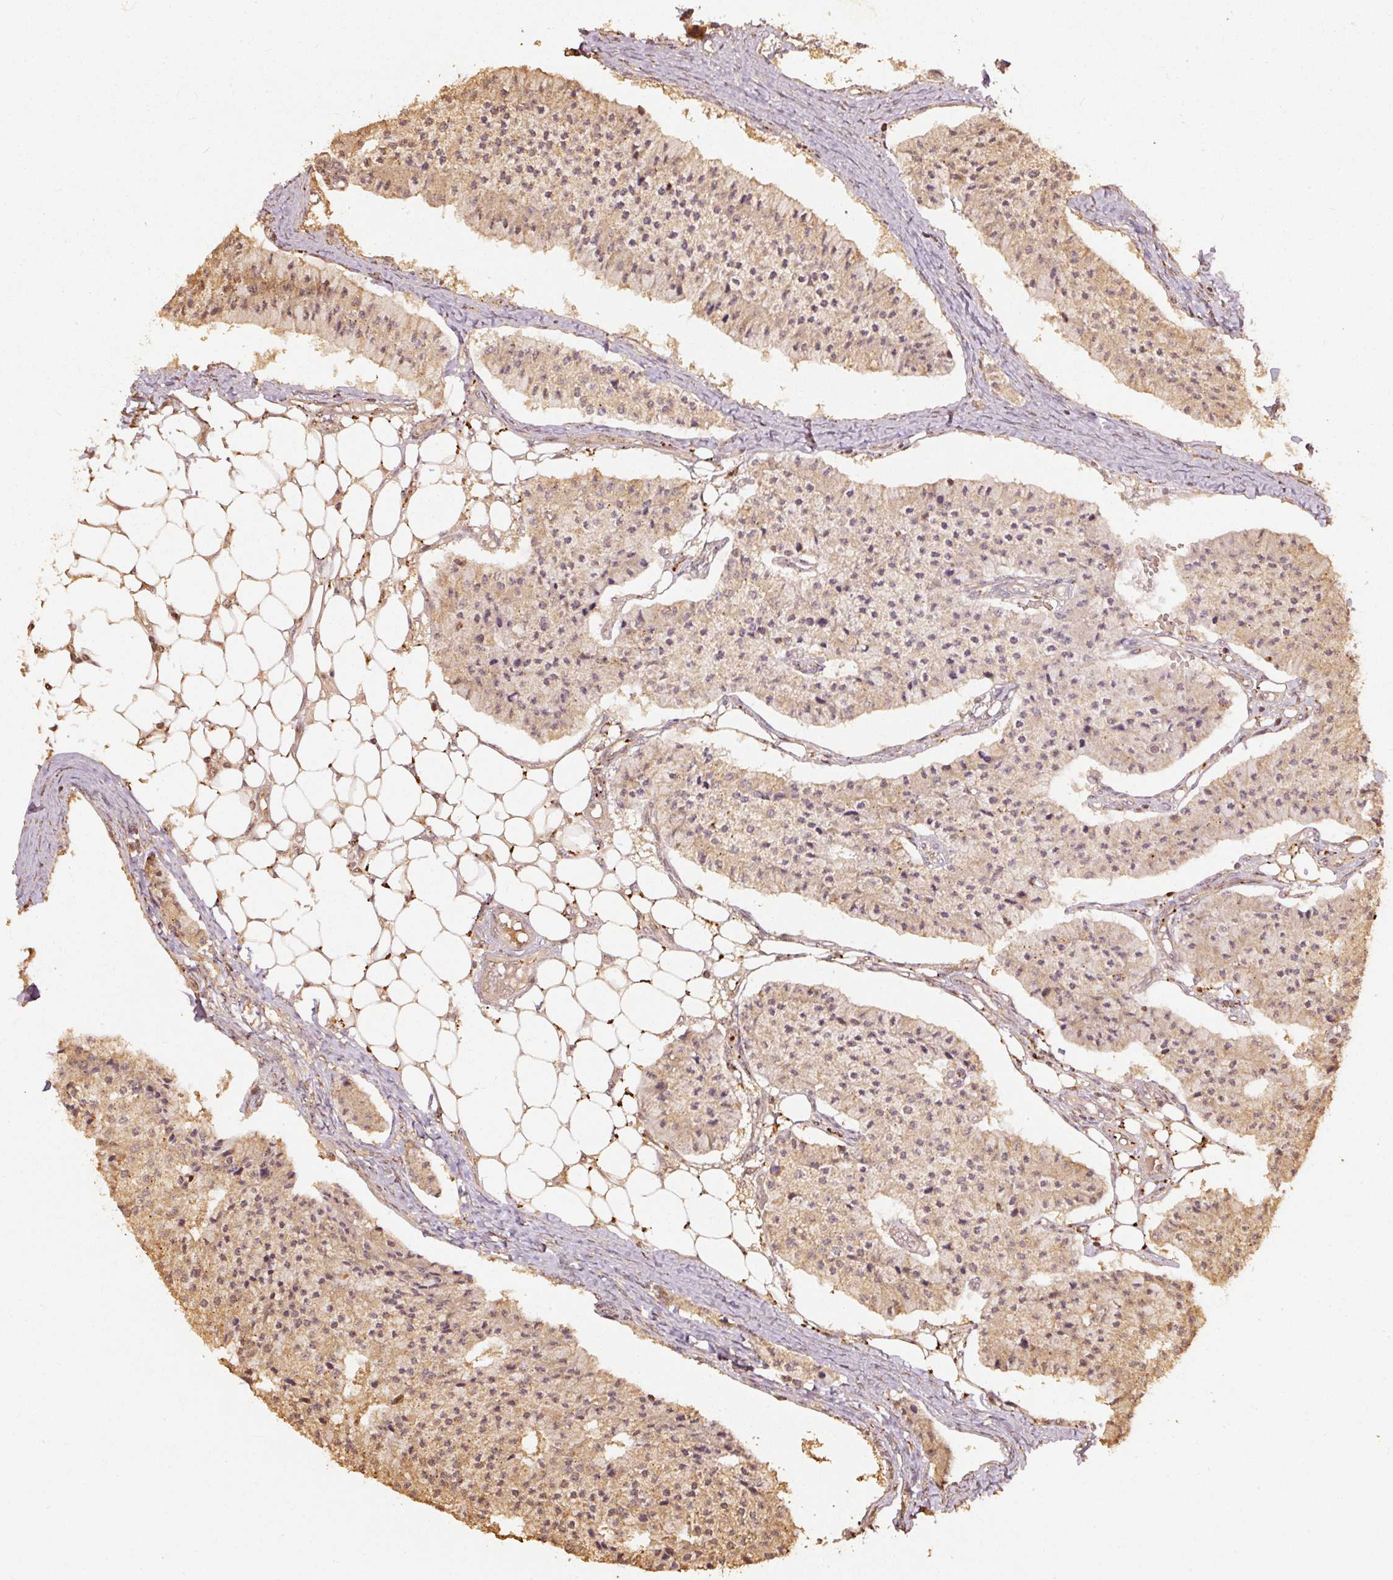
{"staining": {"intensity": "weak", "quantity": ">75%", "location": "cytoplasmic/membranous"}, "tissue": "carcinoid", "cell_type": "Tumor cells", "image_type": "cancer", "snomed": [{"axis": "morphology", "description": "Carcinoid, malignant, NOS"}, {"axis": "topography", "description": "Colon"}], "caption": "Immunohistochemistry (IHC) staining of malignant carcinoid, which displays low levels of weak cytoplasmic/membranous expression in approximately >75% of tumor cells indicating weak cytoplasmic/membranous protein expression. The staining was performed using DAB (brown) for protein detection and nuclei were counterstained in hematoxylin (blue).", "gene": "FUT8", "patient": {"sex": "female", "age": 52}}